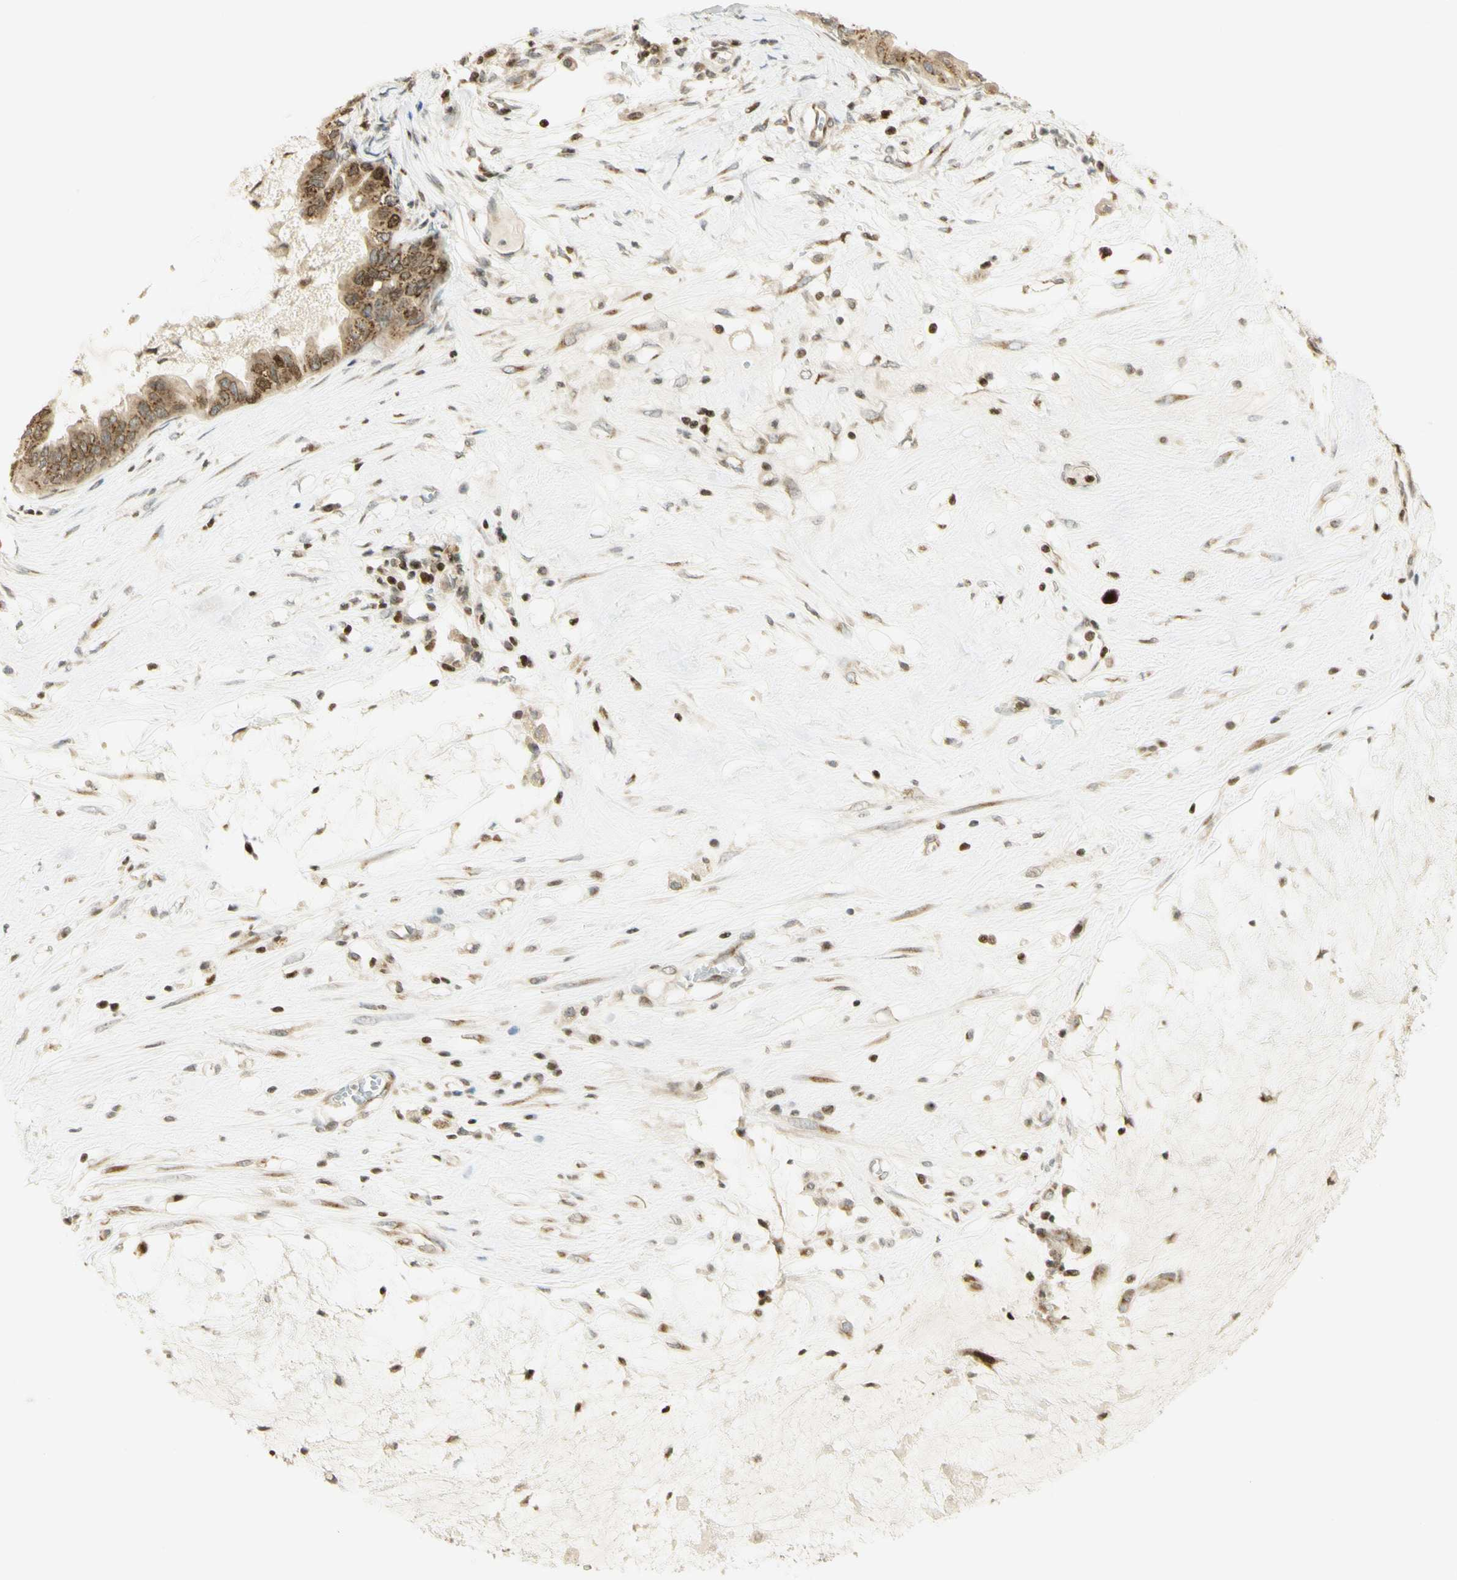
{"staining": {"intensity": "moderate", "quantity": ">75%", "location": "cytoplasmic/membranous,nuclear"}, "tissue": "ovarian cancer", "cell_type": "Tumor cells", "image_type": "cancer", "snomed": [{"axis": "morphology", "description": "Cystadenocarcinoma, mucinous, NOS"}, {"axis": "topography", "description": "Ovary"}], "caption": "Tumor cells exhibit moderate cytoplasmic/membranous and nuclear staining in approximately >75% of cells in ovarian mucinous cystadenocarcinoma.", "gene": "KIF11", "patient": {"sex": "female", "age": 80}}